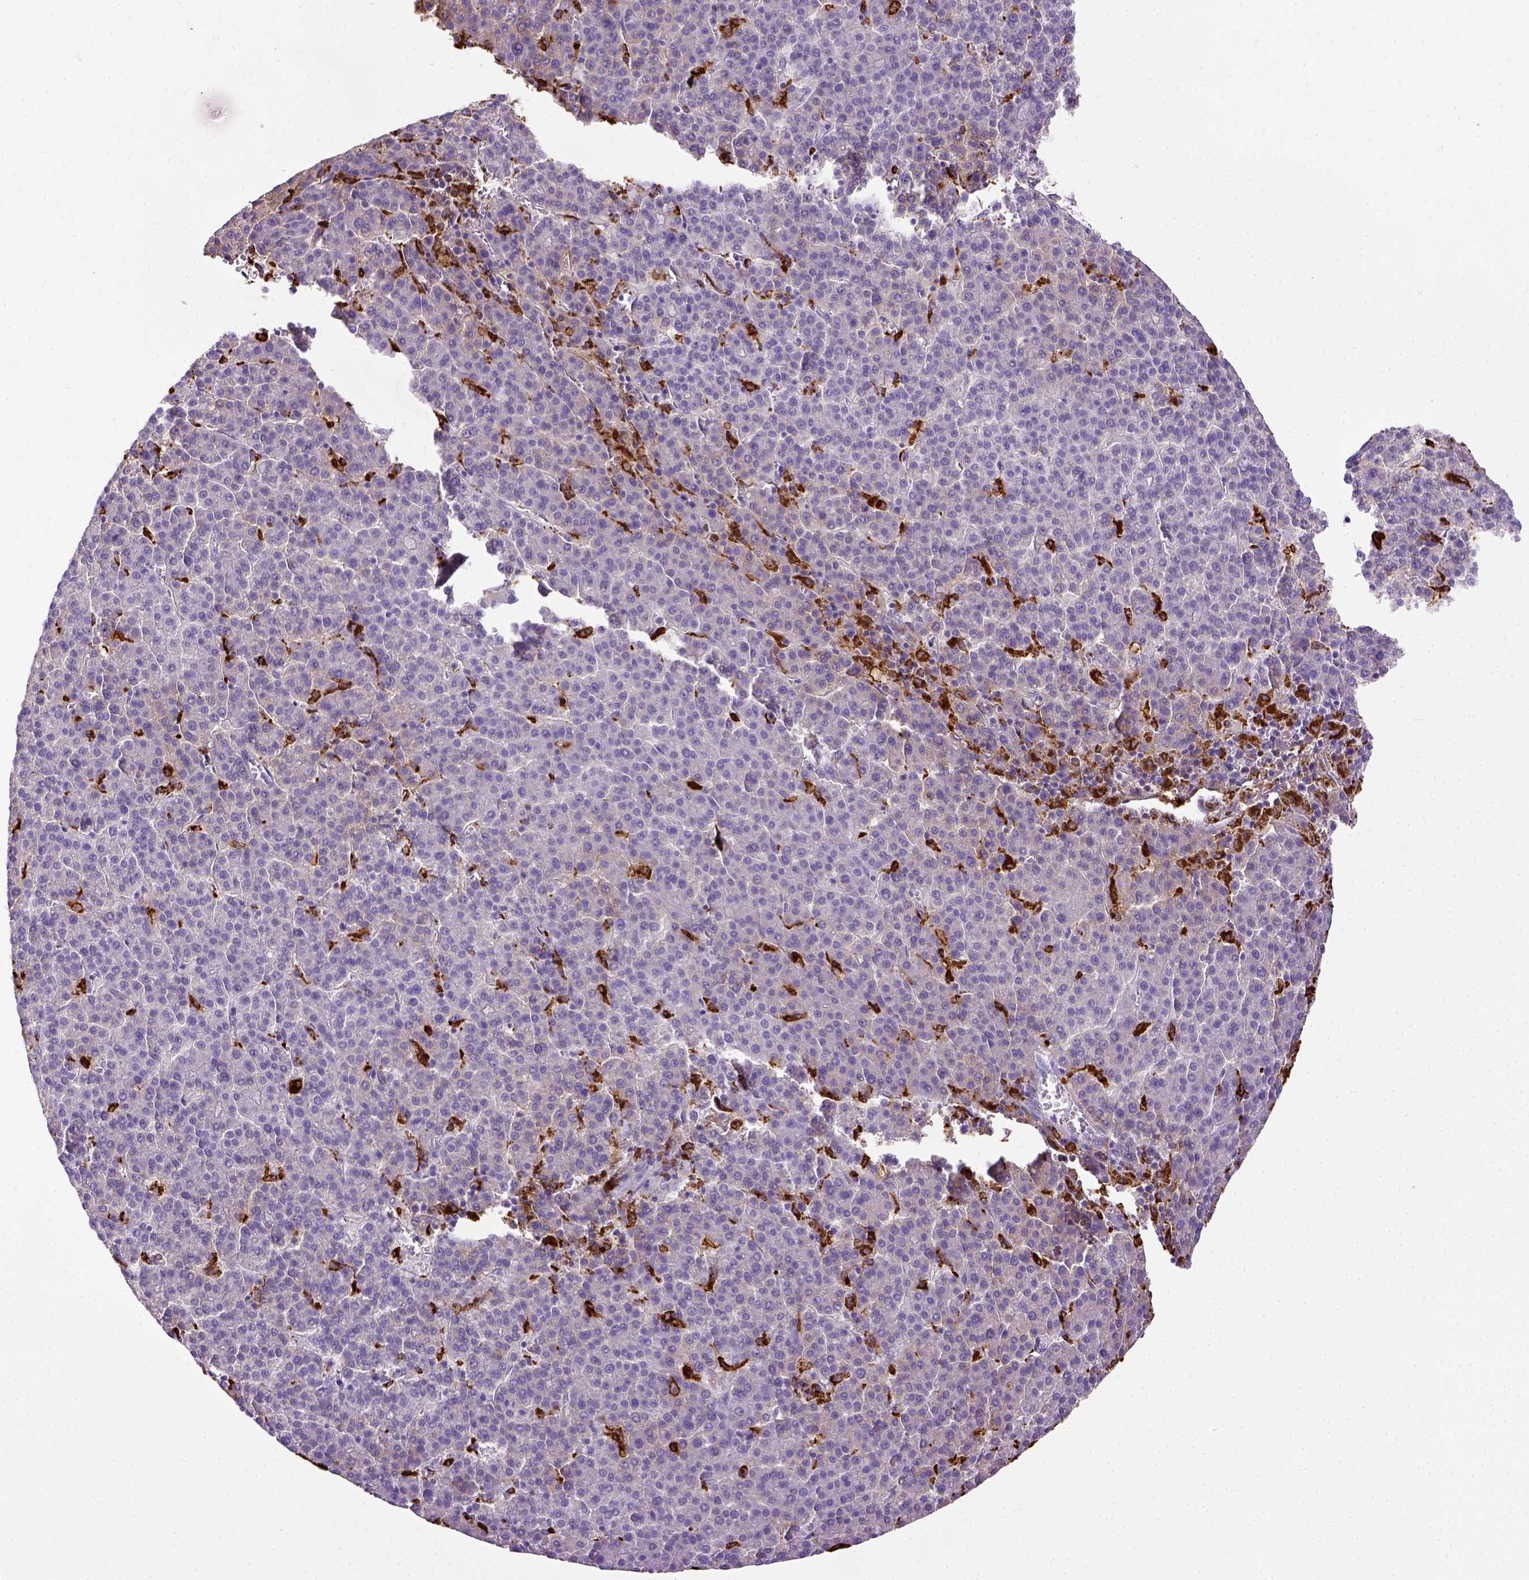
{"staining": {"intensity": "negative", "quantity": "none", "location": "none"}, "tissue": "liver cancer", "cell_type": "Tumor cells", "image_type": "cancer", "snomed": [{"axis": "morphology", "description": "Carcinoma, Hepatocellular, NOS"}, {"axis": "topography", "description": "Liver"}], "caption": "There is no significant positivity in tumor cells of liver hepatocellular carcinoma.", "gene": "CD68", "patient": {"sex": "female", "age": 58}}